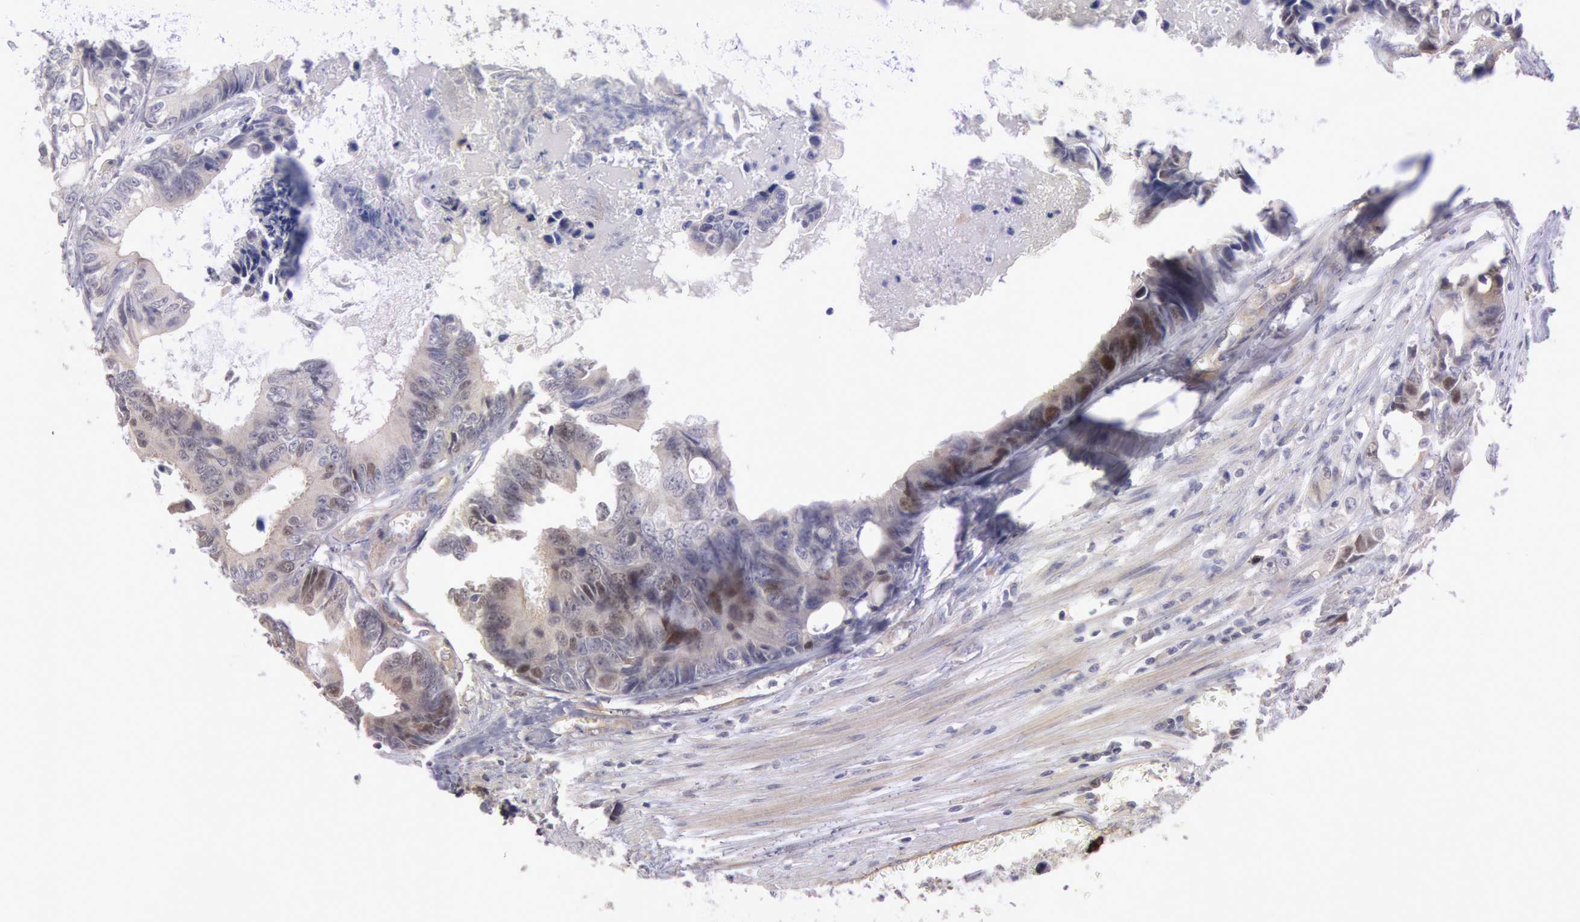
{"staining": {"intensity": "negative", "quantity": "none", "location": "none"}, "tissue": "colorectal cancer", "cell_type": "Tumor cells", "image_type": "cancer", "snomed": [{"axis": "morphology", "description": "Adenocarcinoma, NOS"}, {"axis": "topography", "description": "Rectum"}], "caption": "The micrograph displays no significant staining in tumor cells of adenocarcinoma (colorectal). (Brightfield microscopy of DAB (3,3'-diaminobenzidine) immunohistochemistry at high magnification).", "gene": "AMOTL1", "patient": {"sex": "female", "age": 98}}